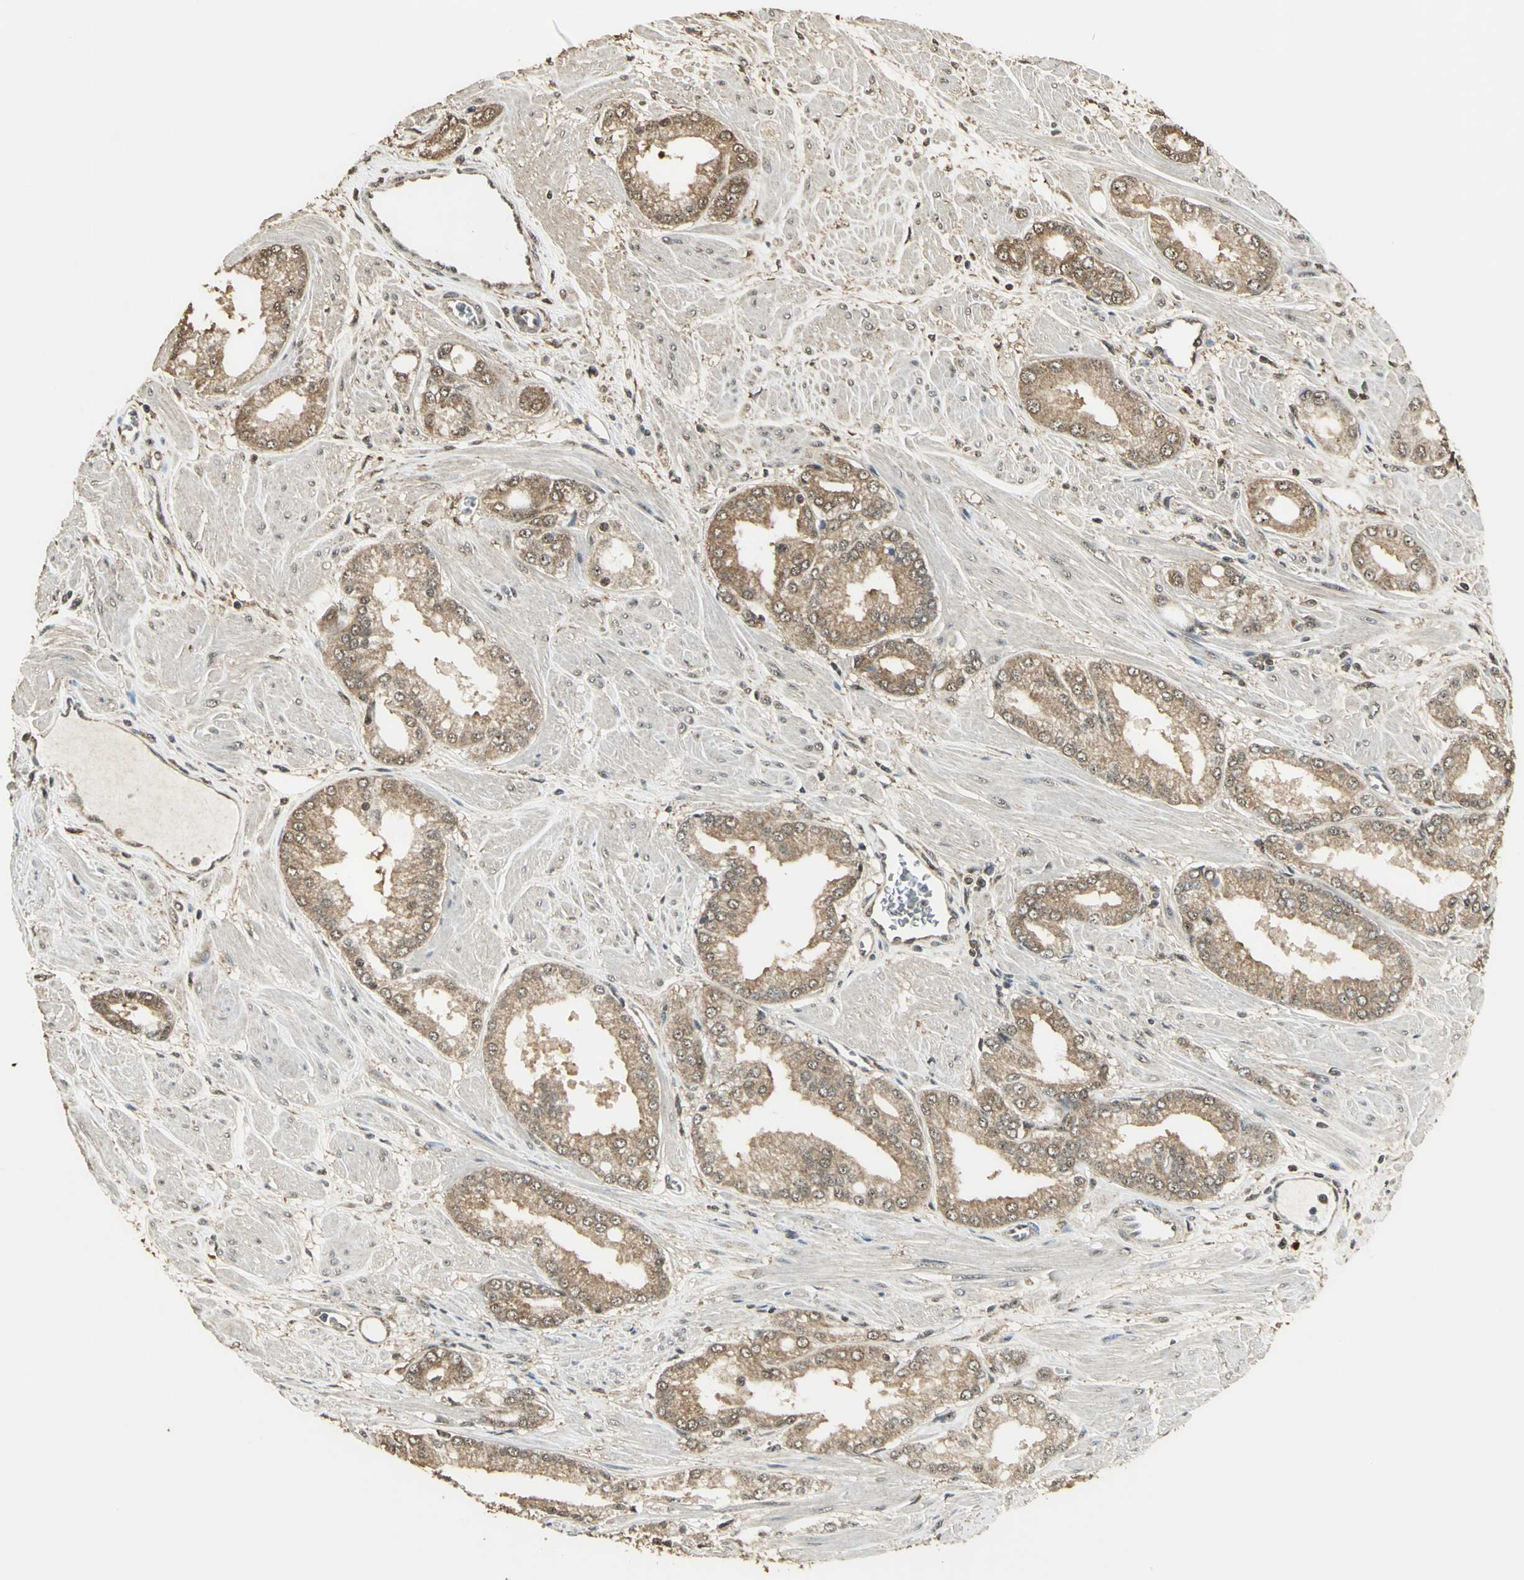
{"staining": {"intensity": "weak", "quantity": "25%-75%", "location": "cytoplasmic/membranous"}, "tissue": "prostate cancer", "cell_type": "Tumor cells", "image_type": "cancer", "snomed": [{"axis": "morphology", "description": "Adenocarcinoma, High grade"}, {"axis": "topography", "description": "Prostate"}], "caption": "An image of prostate high-grade adenocarcinoma stained for a protein demonstrates weak cytoplasmic/membranous brown staining in tumor cells.", "gene": "UCHL5", "patient": {"sex": "male", "age": 56}}